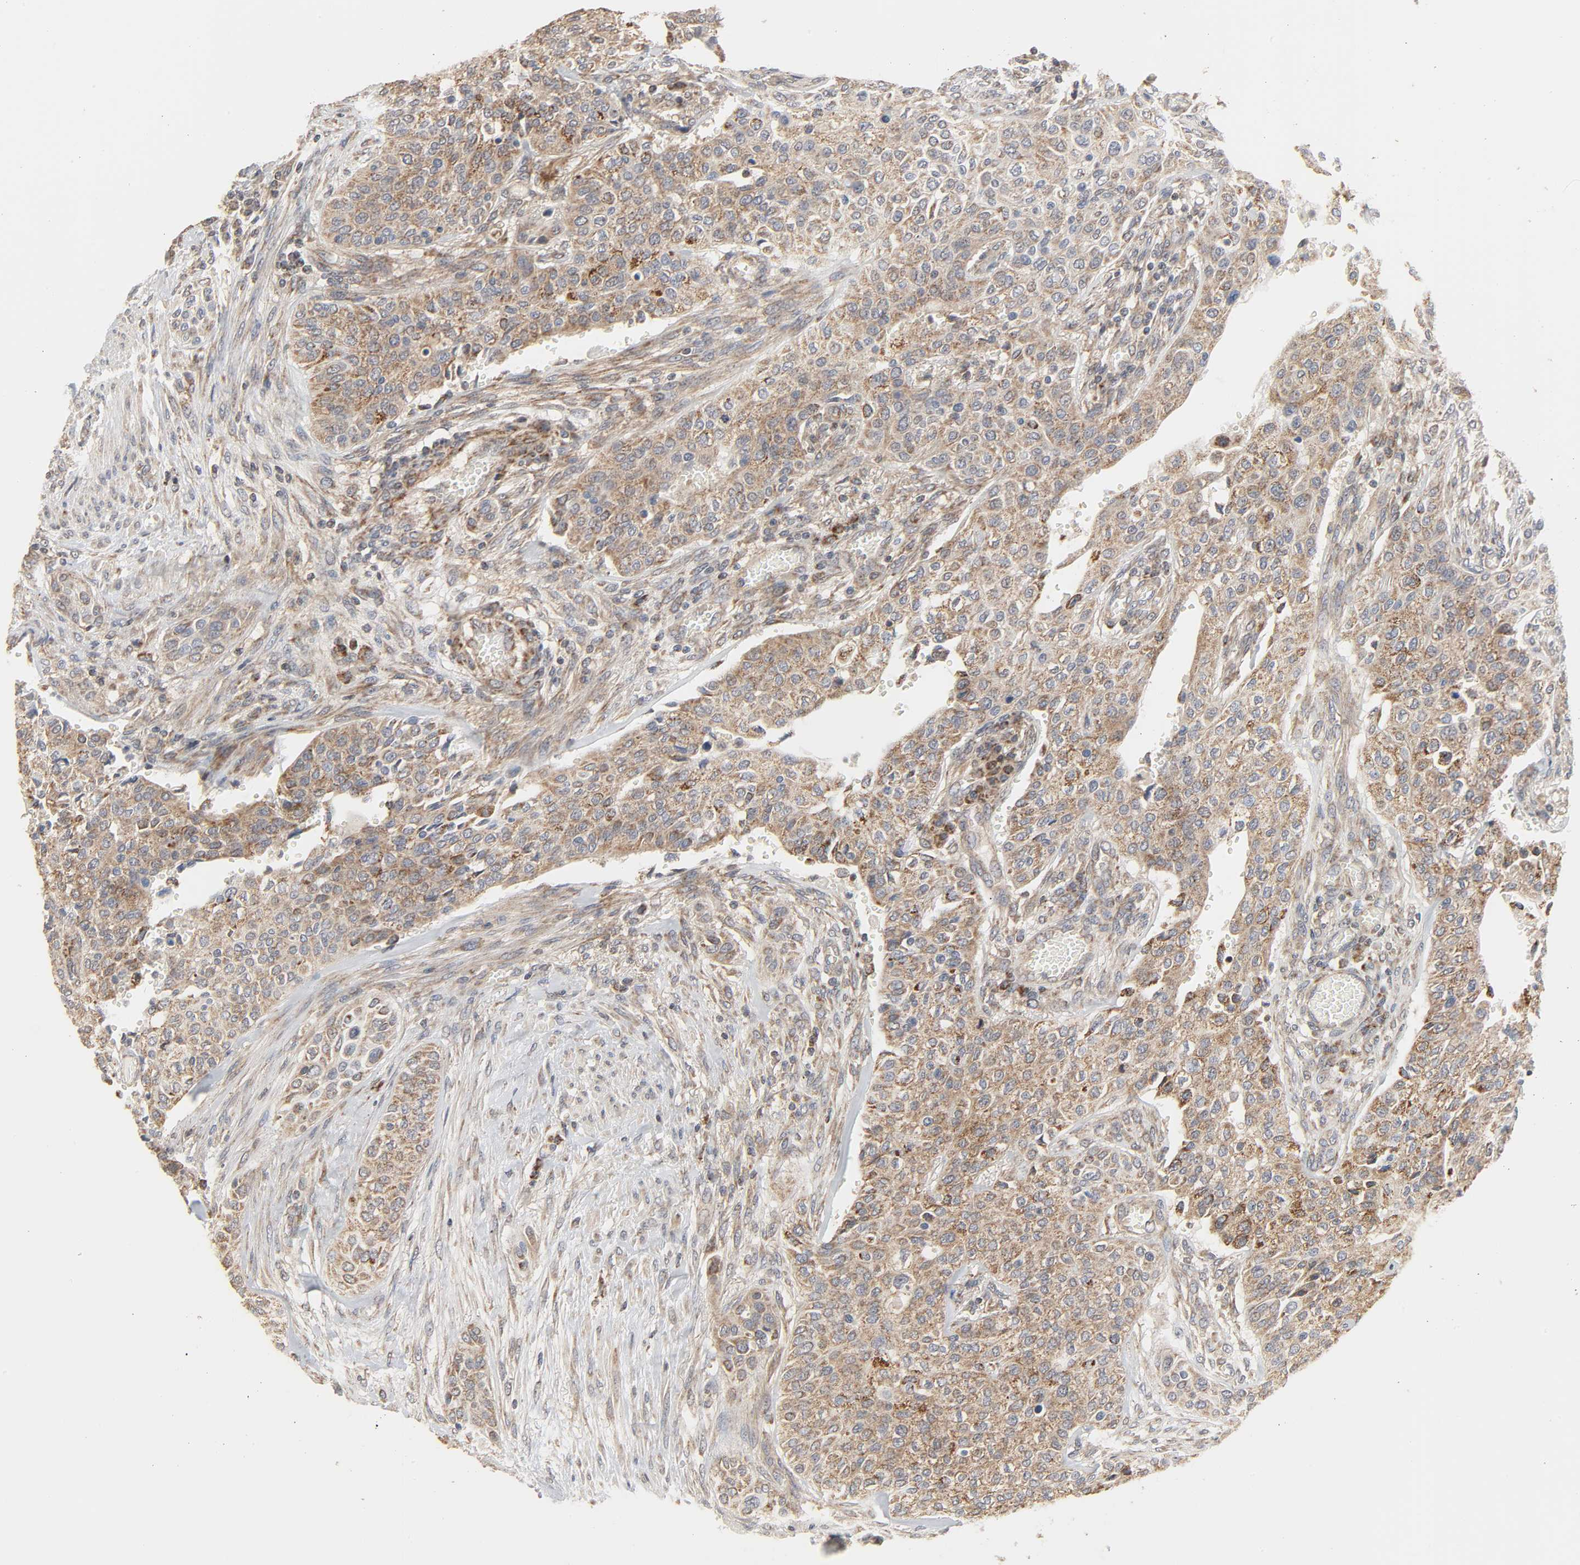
{"staining": {"intensity": "moderate", "quantity": ">75%", "location": "cytoplasmic/membranous"}, "tissue": "urothelial cancer", "cell_type": "Tumor cells", "image_type": "cancer", "snomed": [{"axis": "morphology", "description": "Urothelial carcinoma, High grade"}, {"axis": "topography", "description": "Urinary bladder"}], "caption": "Protein expression by immunohistochemistry (IHC) demonstrates moderate cytoplasmic/membranous positivity in approximately >75% of tumor cells in urothelial cancer.", "gene": "CLEC4E", "patient": {"sex": "male", "age": 74}}